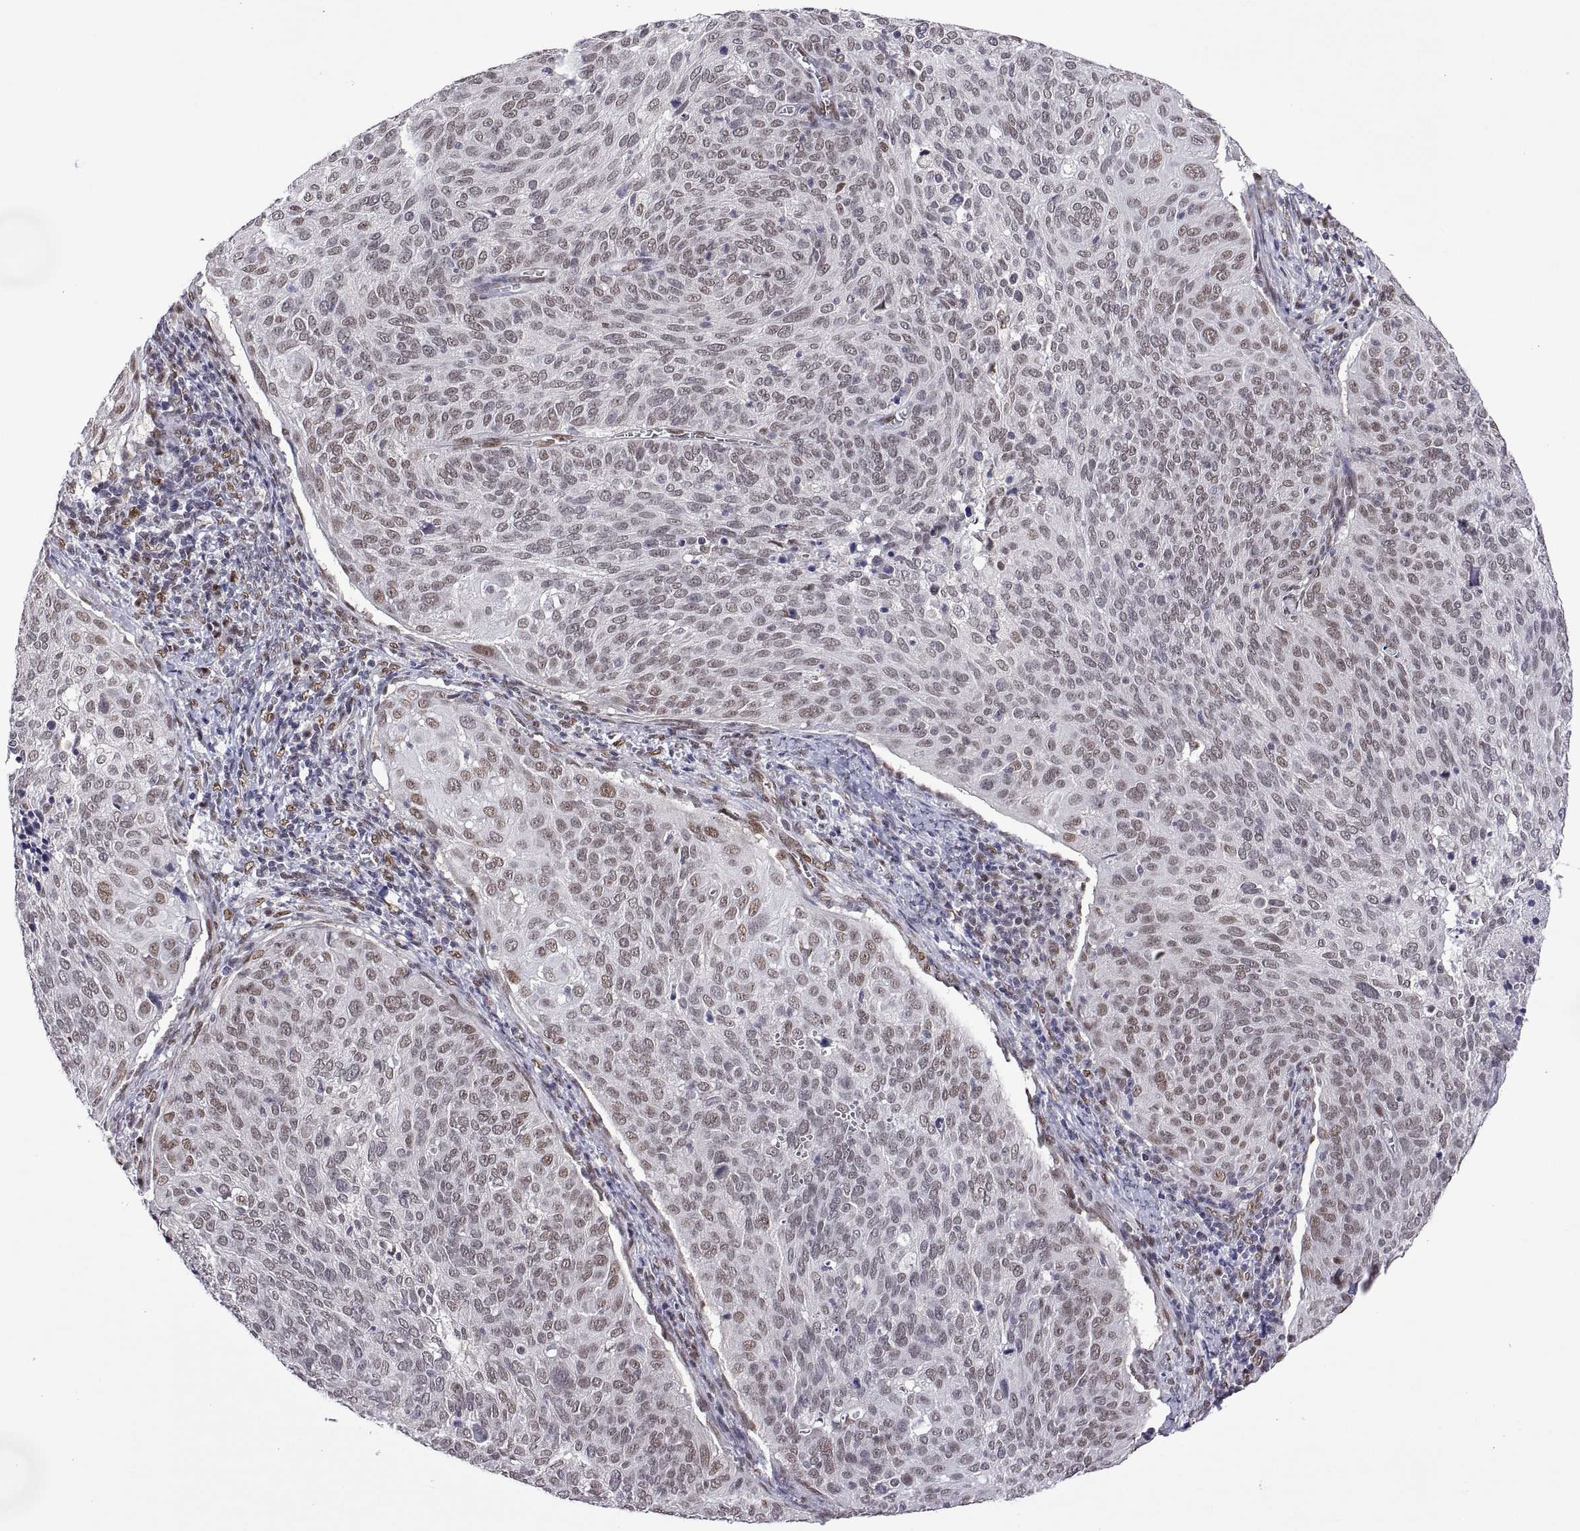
{"staining": {"intensity": "weak", "quantity": "25%-75%", "location": "nuclear"}, "tissue": "cervical cancer", "cell_type": "Tumor cells", "image_type": "cancer", "snomed": [{"axis": "morphology", "description": "Squamous cell carcinoma, NOS"}, {"axis": "topography", "description": "Cervix"}], "caption": "This is an image of immunohistochemistry (IHC) staining of cervical cancer, which shows weak positivity in the nuclear of tumor cells.", "gene": "NR4A1", "patient": {"sex": "female", "age": 39}}